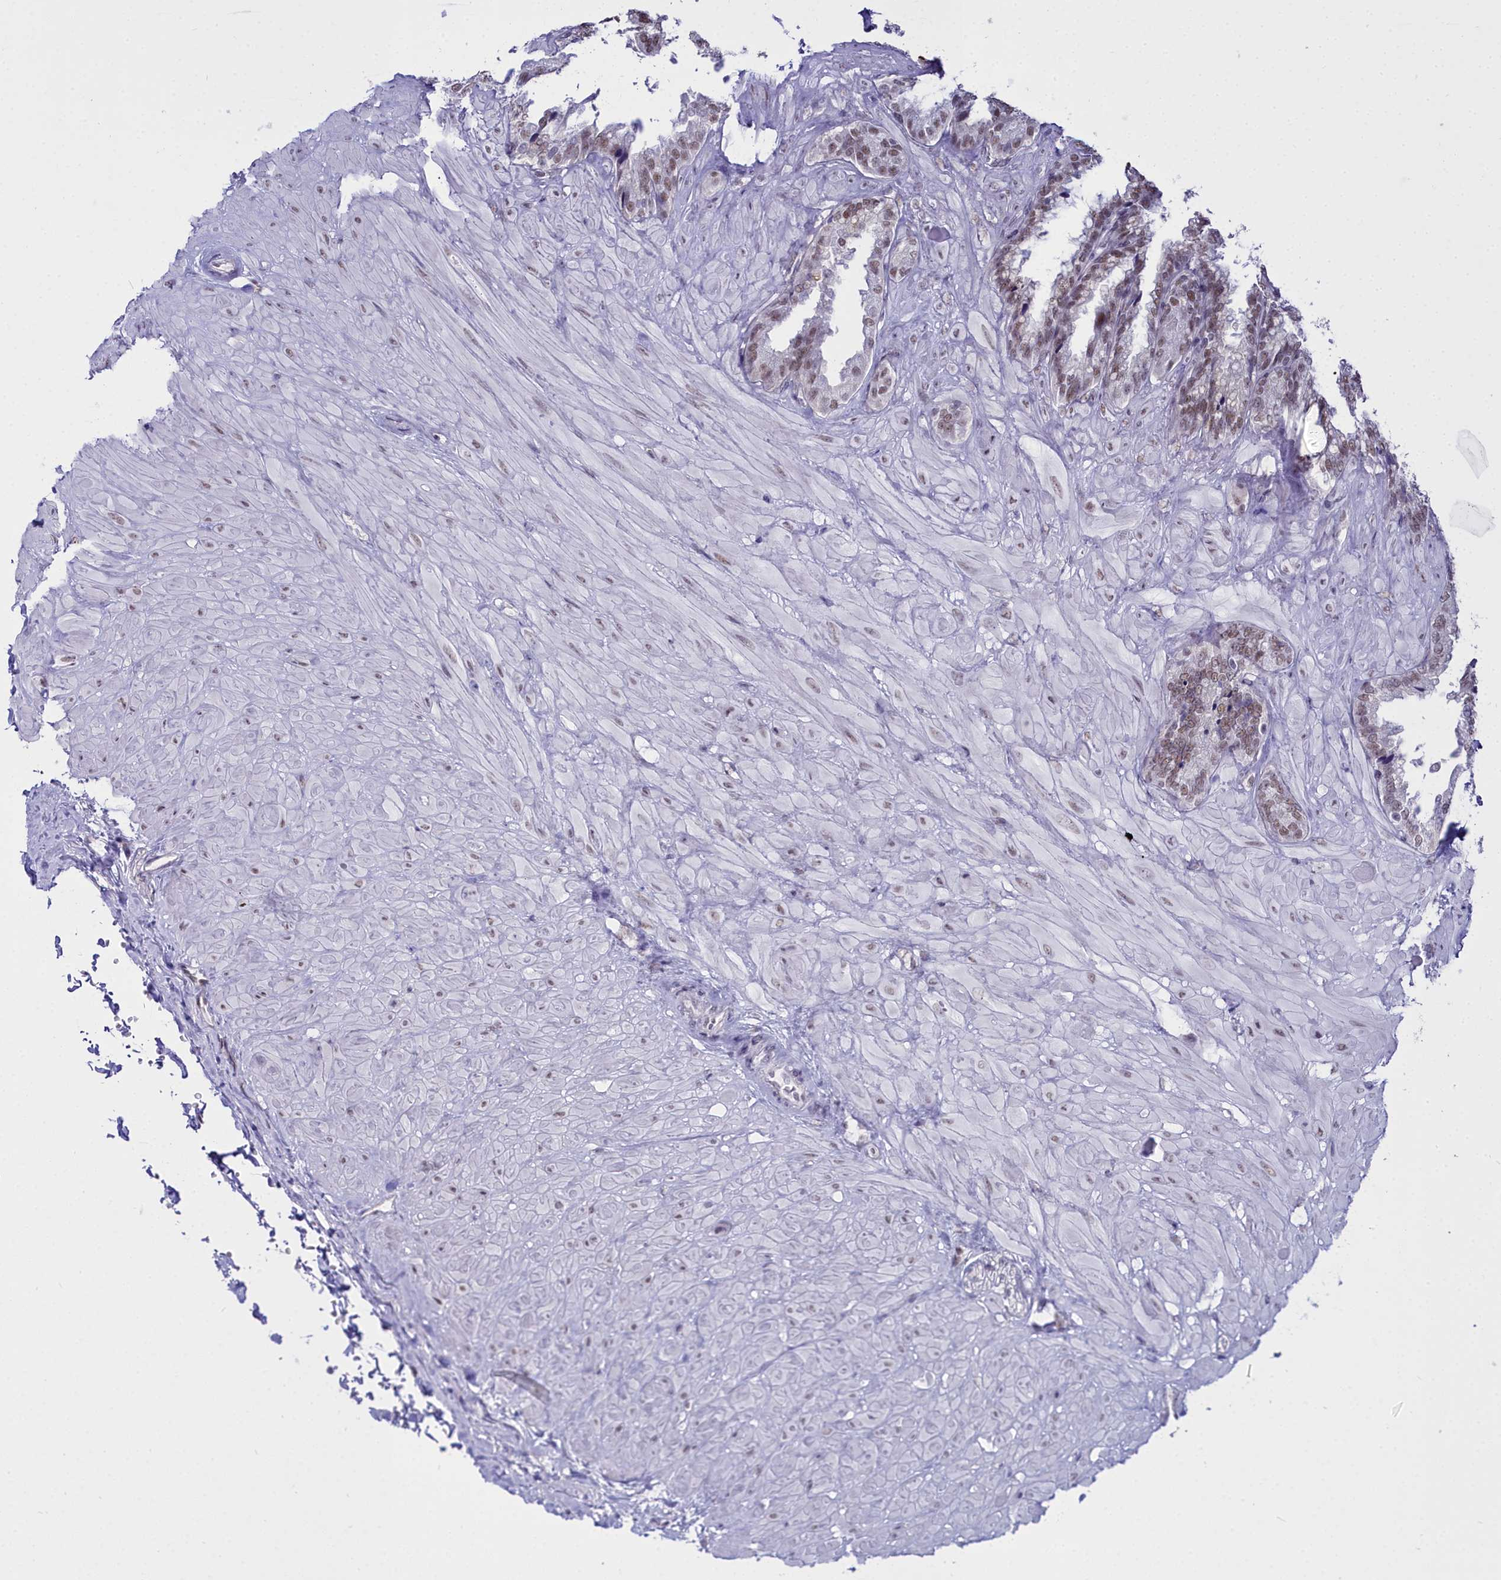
{"staining": {"intensity": "moderate", "quantity": ">75%", "location": "nuclear"}, "tissue": "seminal vesicle", "cell_type": "Glandular cells", "image_type": "normal", "snomed": [{"axis": "morphology", "description": "Normal tissue, NOS"}, {"axis": "topography", "description": "Seminal veicle"}], "caption": "Immunohistochemistry (IHC) of unremarkable seminal vesicle exhibits medium levels of moderate nuclear positivity in about >75% of glandular cells. The staining was performed using DAB to visualize the protein expression in brown, while the nuclei were stained in blue with hematoxylin (Magnification: 20x).", "gene": "RBM12", "patient": {"sex": "male", "age": 46}}